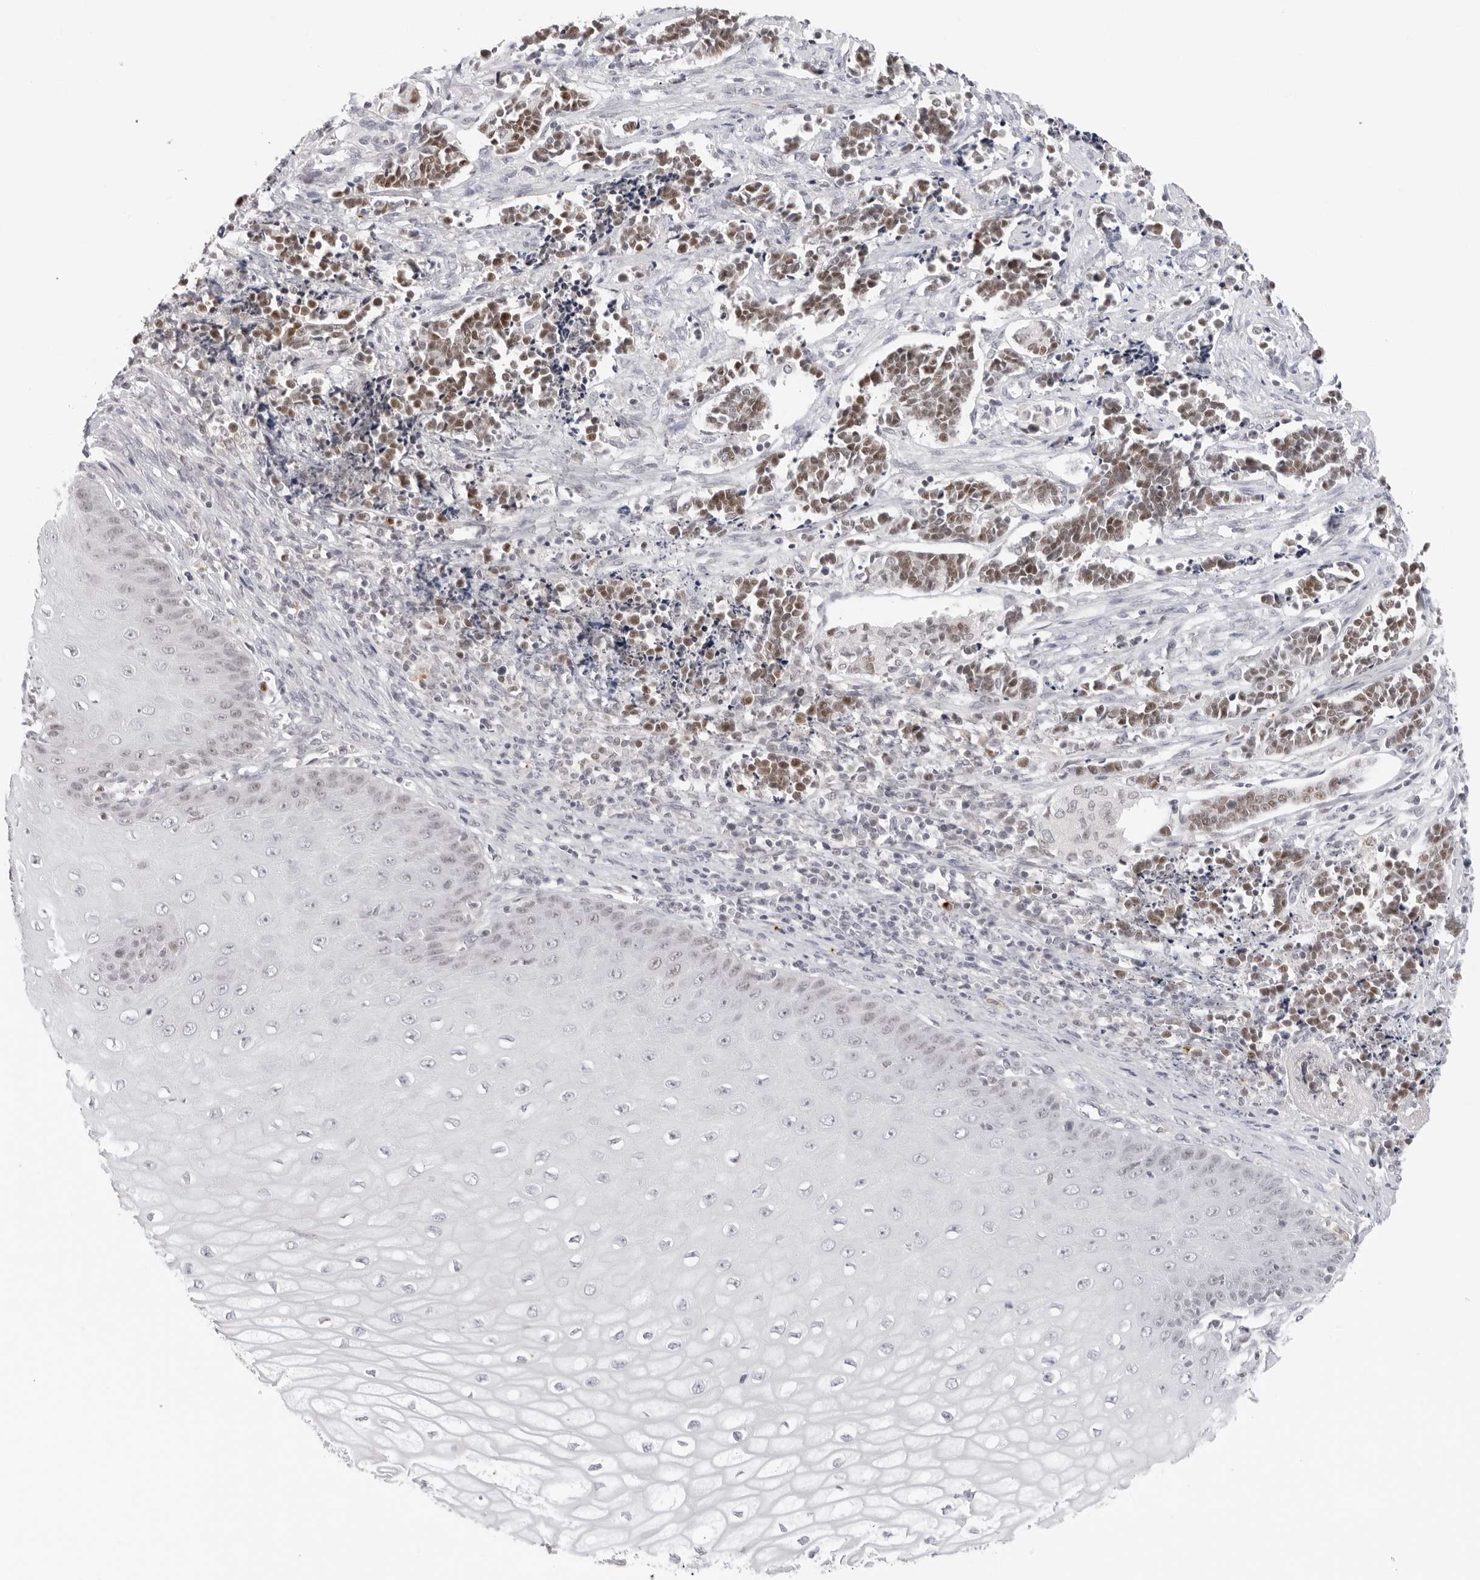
{"staining": {"intensity": "moderate", "quantity": ">75%", "location": "nuclear"}, "tissue": "cervical cancer", "cell_type": "Tumor cells", "image_type": "cancer", "snomed": [{"axis": "morphology", "description": "Normal tissue, NOS"}, {"axis": "morphology", "description": "Squamous cell carcinoma, NOS"}, {"axis": "topography", "description": "Cervix"}], "caption": "Immunohistochemical staining of human cervical cancer (squamous cell carcinoma) reveals medium levels of moderate nuclear expression in approximately >75% of tumor cells.", "gene": "MSH6", "patient": {"sex": "female", "age": 35}}